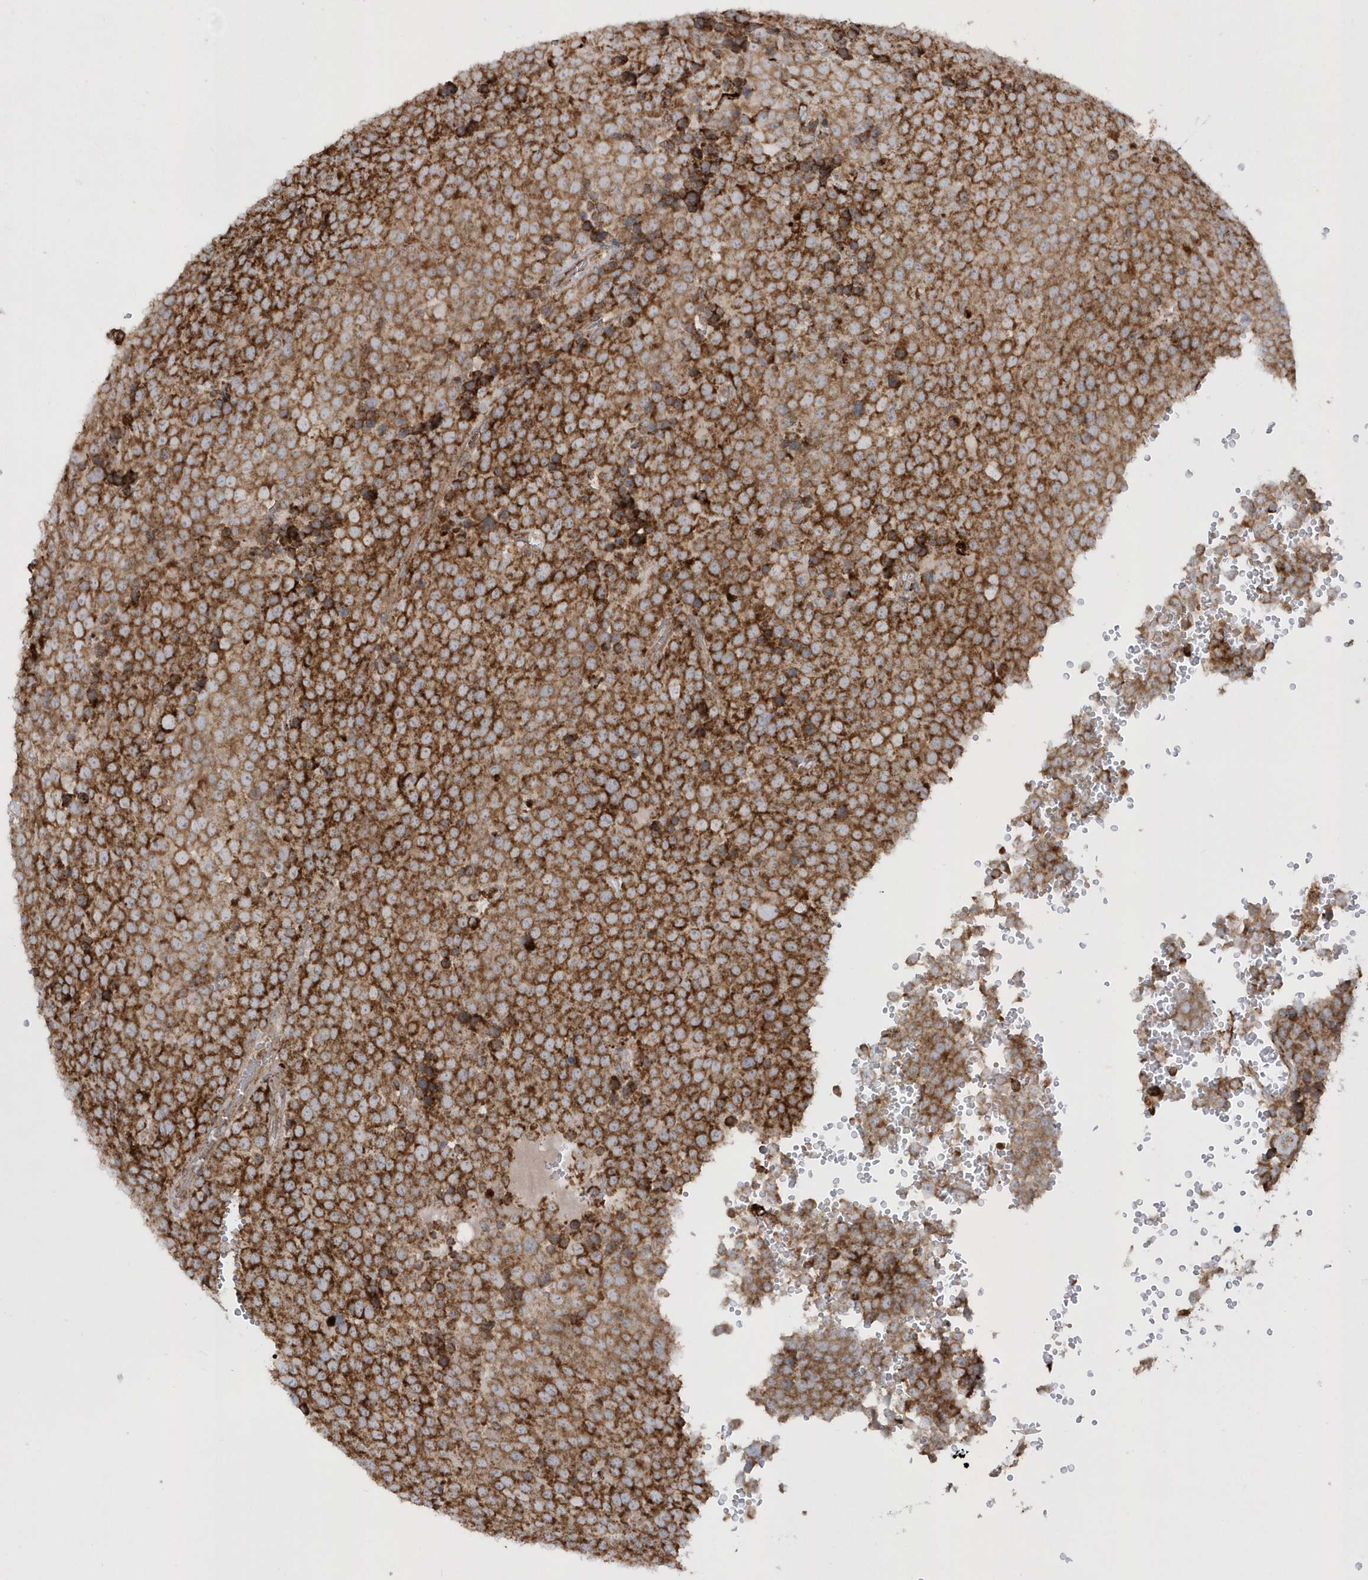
{"staining": {"intensity": "strong", "quantity": ">75%", "location": "cytoplasmic/membranous"}, "tissue": "testis cancer", "cell_type": "Tumor cells", "image_type": "cancer", "snomed": [{"axis": "morphology", "description": "Seminoma, NOS"}, {"axis": "topography", "description": "Testis"}], "caption": "A high-resolution image shows immunohistochemistry staining of testis cancer (seminoma), which reveals strong cytoplasmic/membranous expression in about >75% of tumor cells. (IHC, brightfield microscopy, high magnification).", "gene": "SH3BP2", "patient": {"sex": "male", "age": 71}}